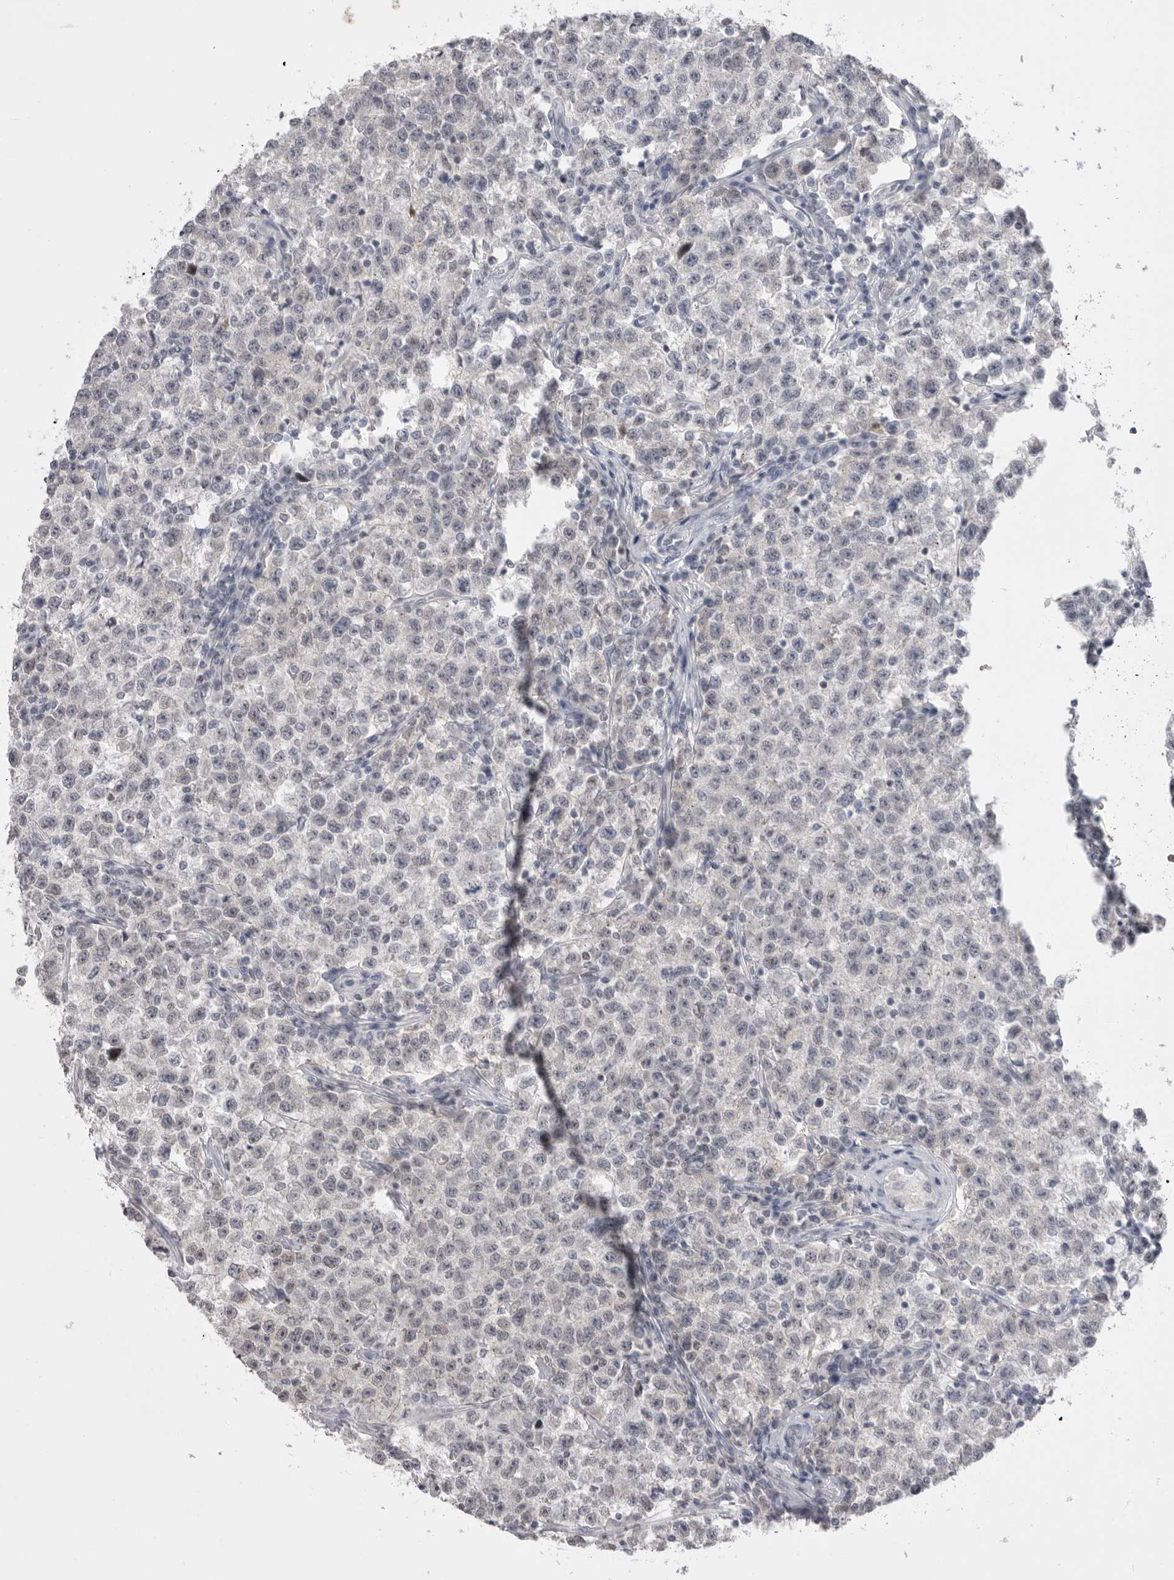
{"staining": {"intensity": "negative", "quantity": "none", "location": "none"}, "tissue": "testis cancer", "cell_type": "Tumor cells", "image_type": "cancer", "snomed": [{"axis": "morphology", "description": "Seminoma, NOS"}, {"axis": "topography", "description": "Testis"}], "caption": "IHC image of testis cancer (seminoma) stained for a protein (brown), which displays no positivity in tumor cells. (DAB immunohistochemistry, high magnification).", "gene": "ZBTB7B", "patient": {"sex": "male", "age": 22}}